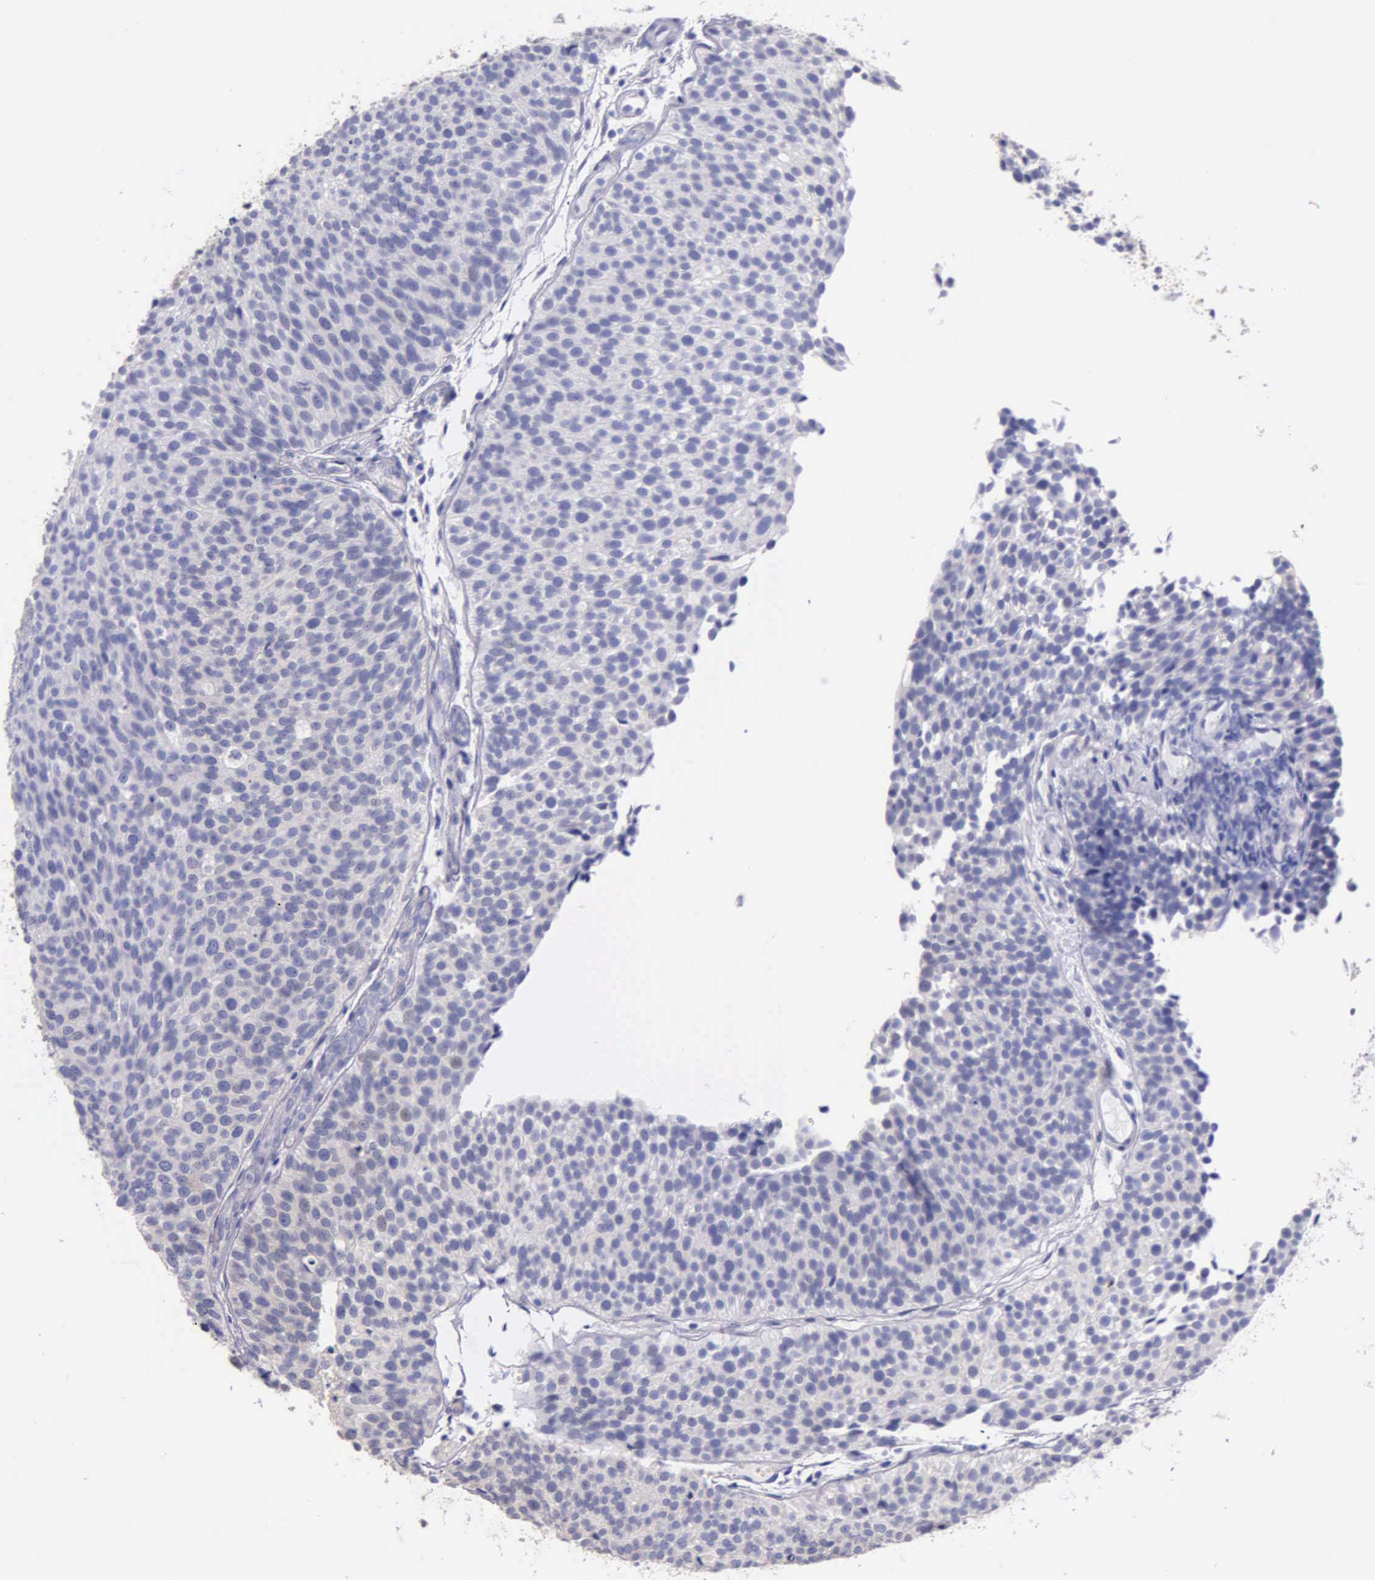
{"staining": {"intensity": "negative", "quantity": "none", "location": "none"}, "tissue": "urothelial cancer", "cell_type": "Tumor cells", "image_type": "cancer", "snomed": [{"axis": "morphology", "description": "Urothelial carcinoma, Low grade"}, {"axis": "topography", "description": "Urinary bladder"}], "caption": "A histopathology image of human urothelial cancer is negative for staining in tumor cells.", "gene": "GSTT2", "patient": {"sex": "male", "age": 85}}